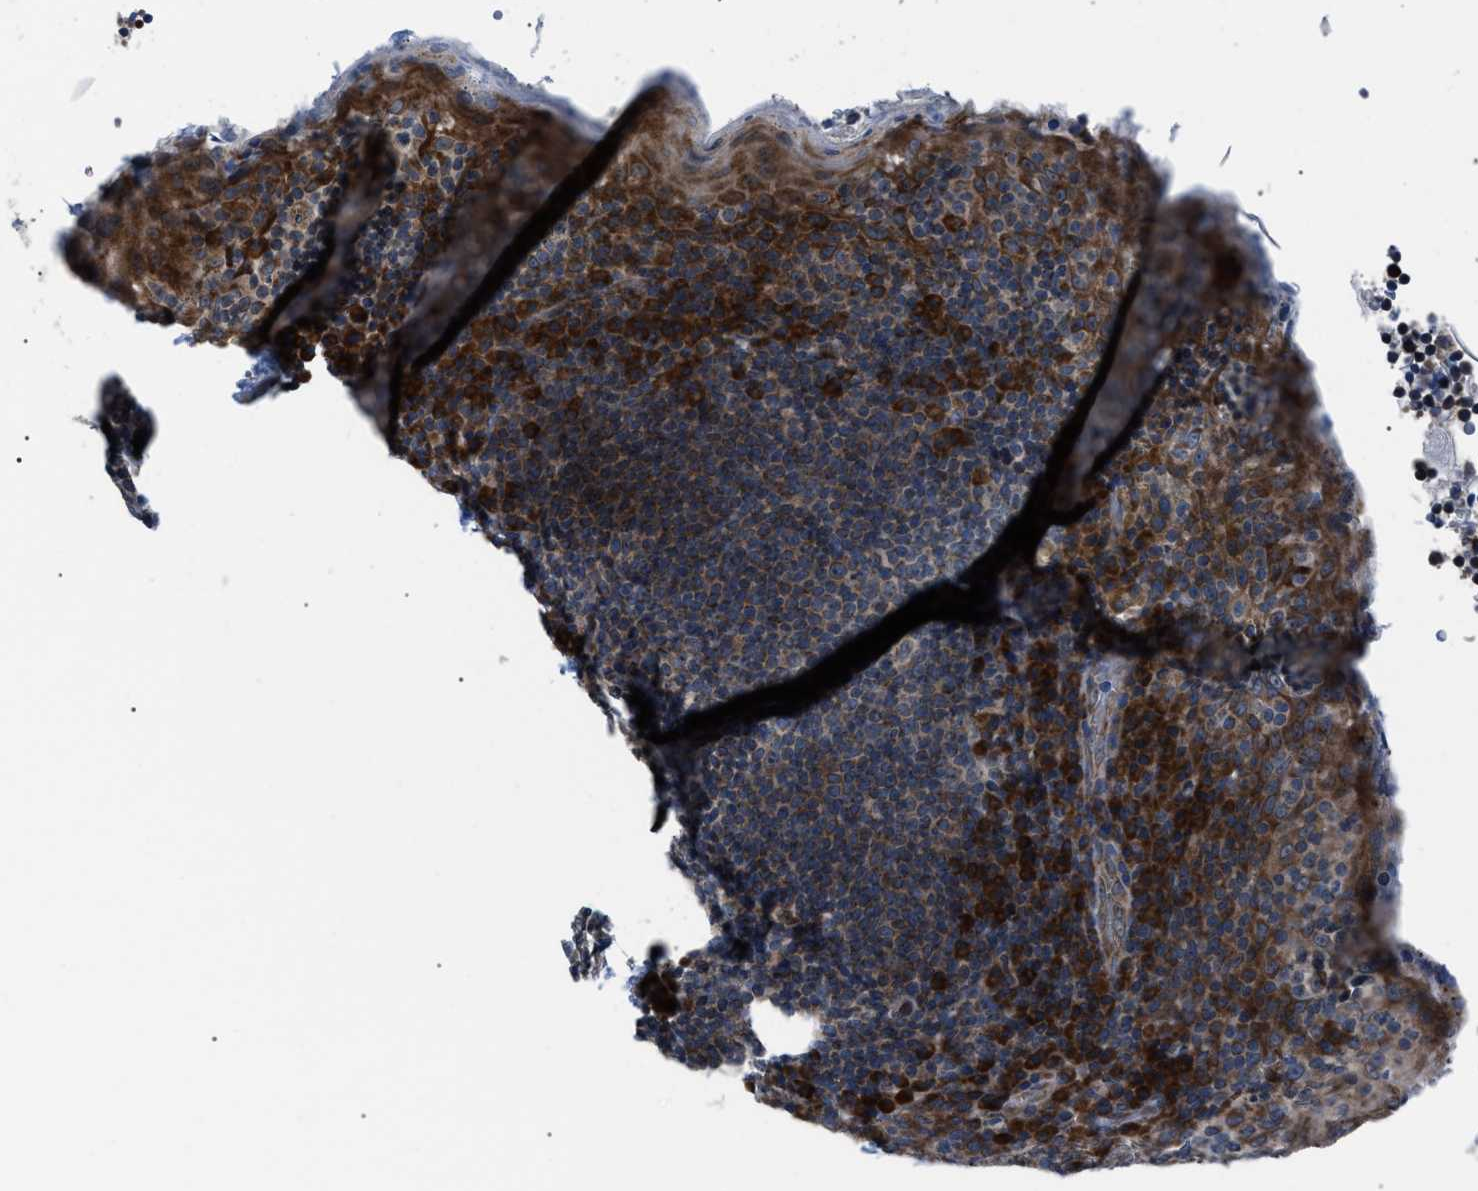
{"staining": {"intensity": "moderate", "quantity": "<25%", "location": "cytoplasmic/membranous"}, "tissue": "tonsil", "cell_type": "Germinal center cells", "image_type": "normal", "snomed": [{"axis": "morphology", "description": "Normal tissue, NOS"}, {"axis": "topography", "description": "Tonsil"}], "caption": "IHC histopathology image of benign tonsil: human tonsil stained using immunohistochemistry (IHC) displays low levels of moderate protein expression localized specifically in the cytoplasmic/membranous of germinal center cells, appearing as a cytoplasmic/membranous brown color.", "gene": "AGO2", "patient": {"sex": "male", "age": 17}}